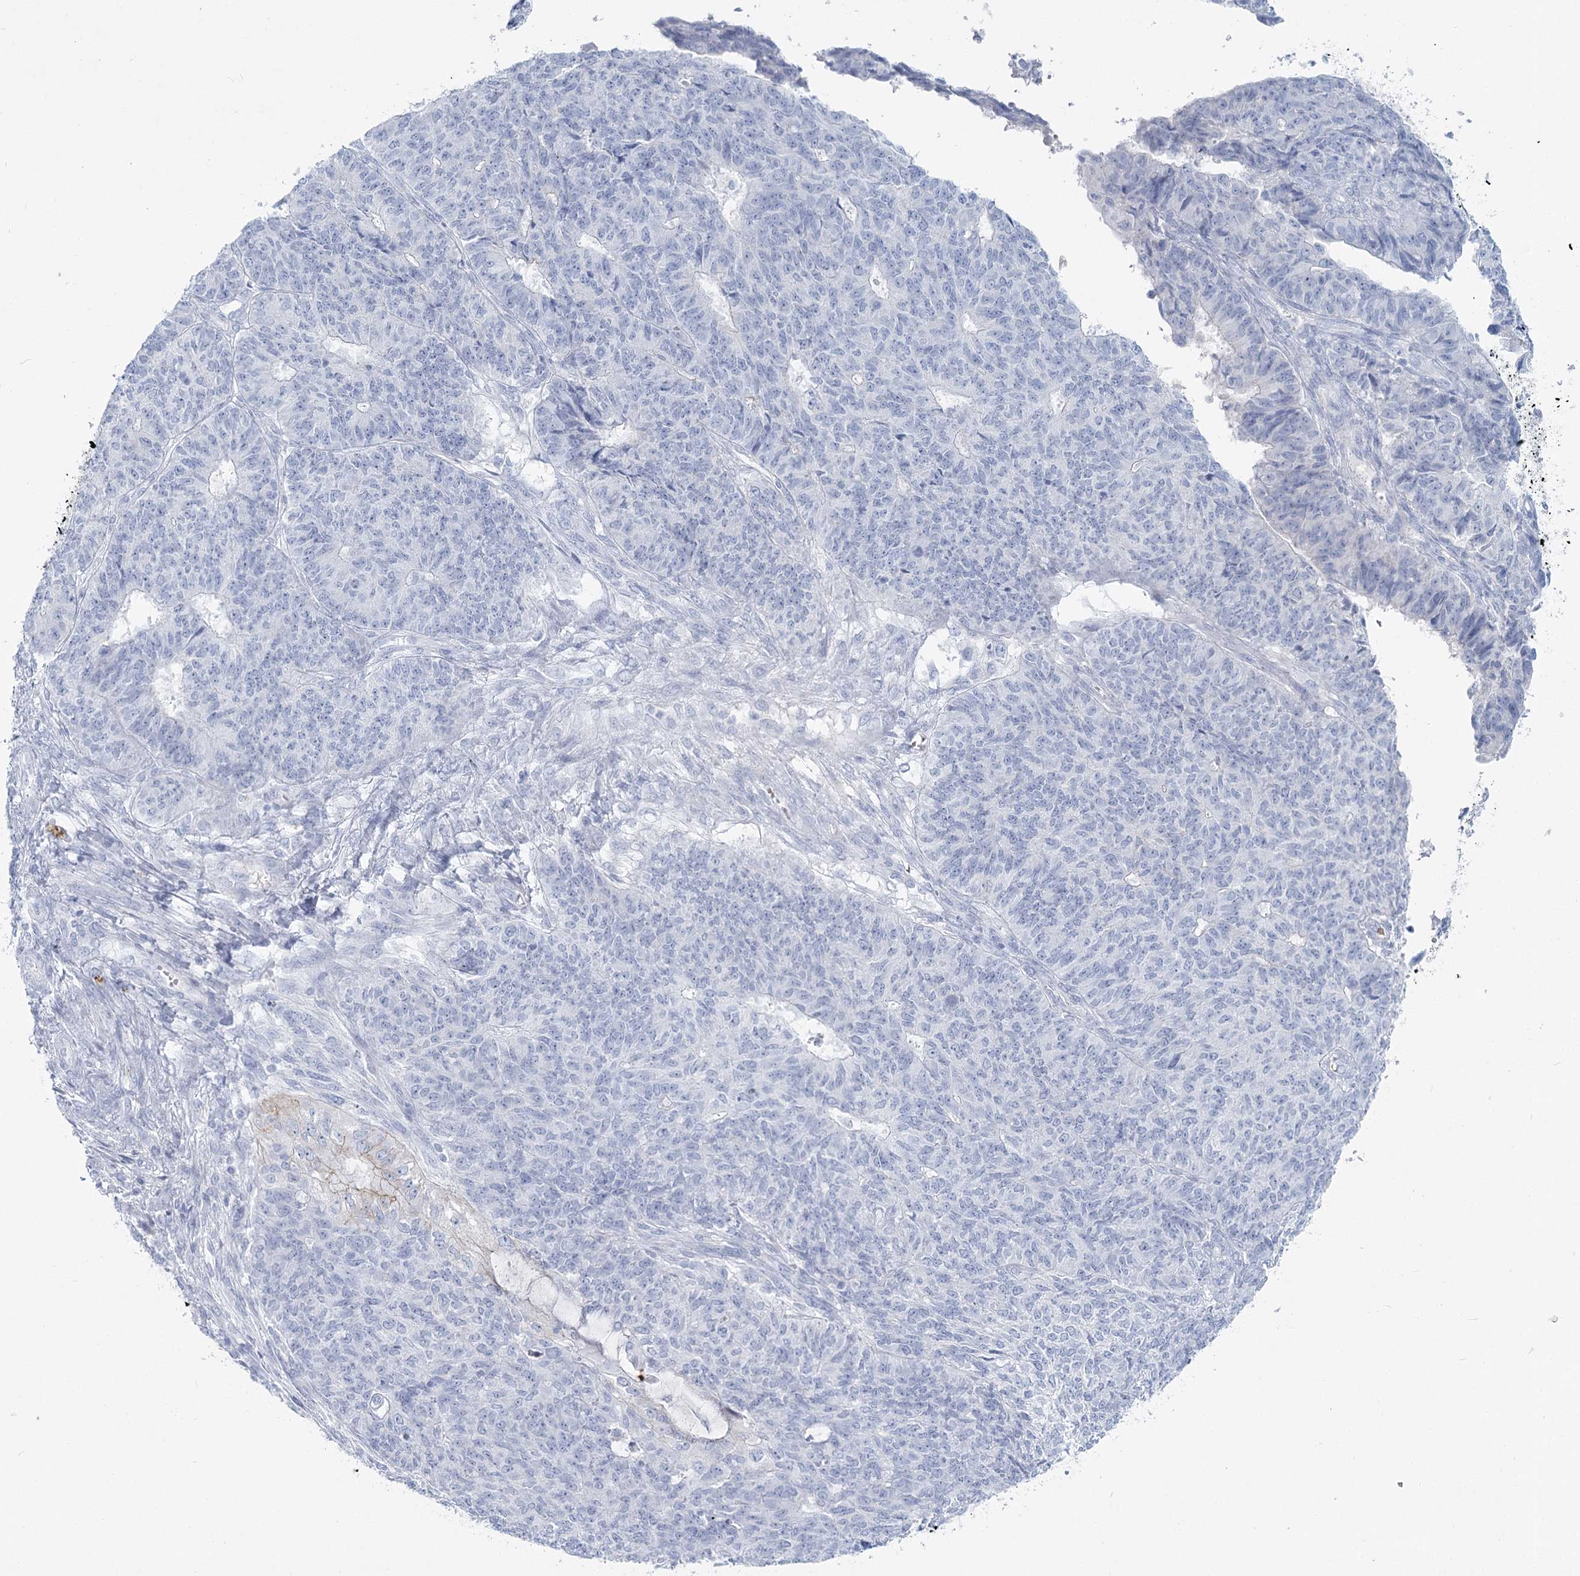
{"staining": {"intensity": "negative", "quantity": "none", "location": "none"}, "tissue": "endometrial cancer", "cell_type": "Tumor cells", "image_type": "cancer", "snomed": [{"axis": "morphology", "description": "Adenocarcinoma, NOS"}, {"axis": "topography", "description": "Endometrium"}], "caption": "The histopathology image reveals no staining of tumor cells in endometrial adenocarcinoma.", "gene": "IFIT5", "patient": {"sex": "female", "age": 32}}